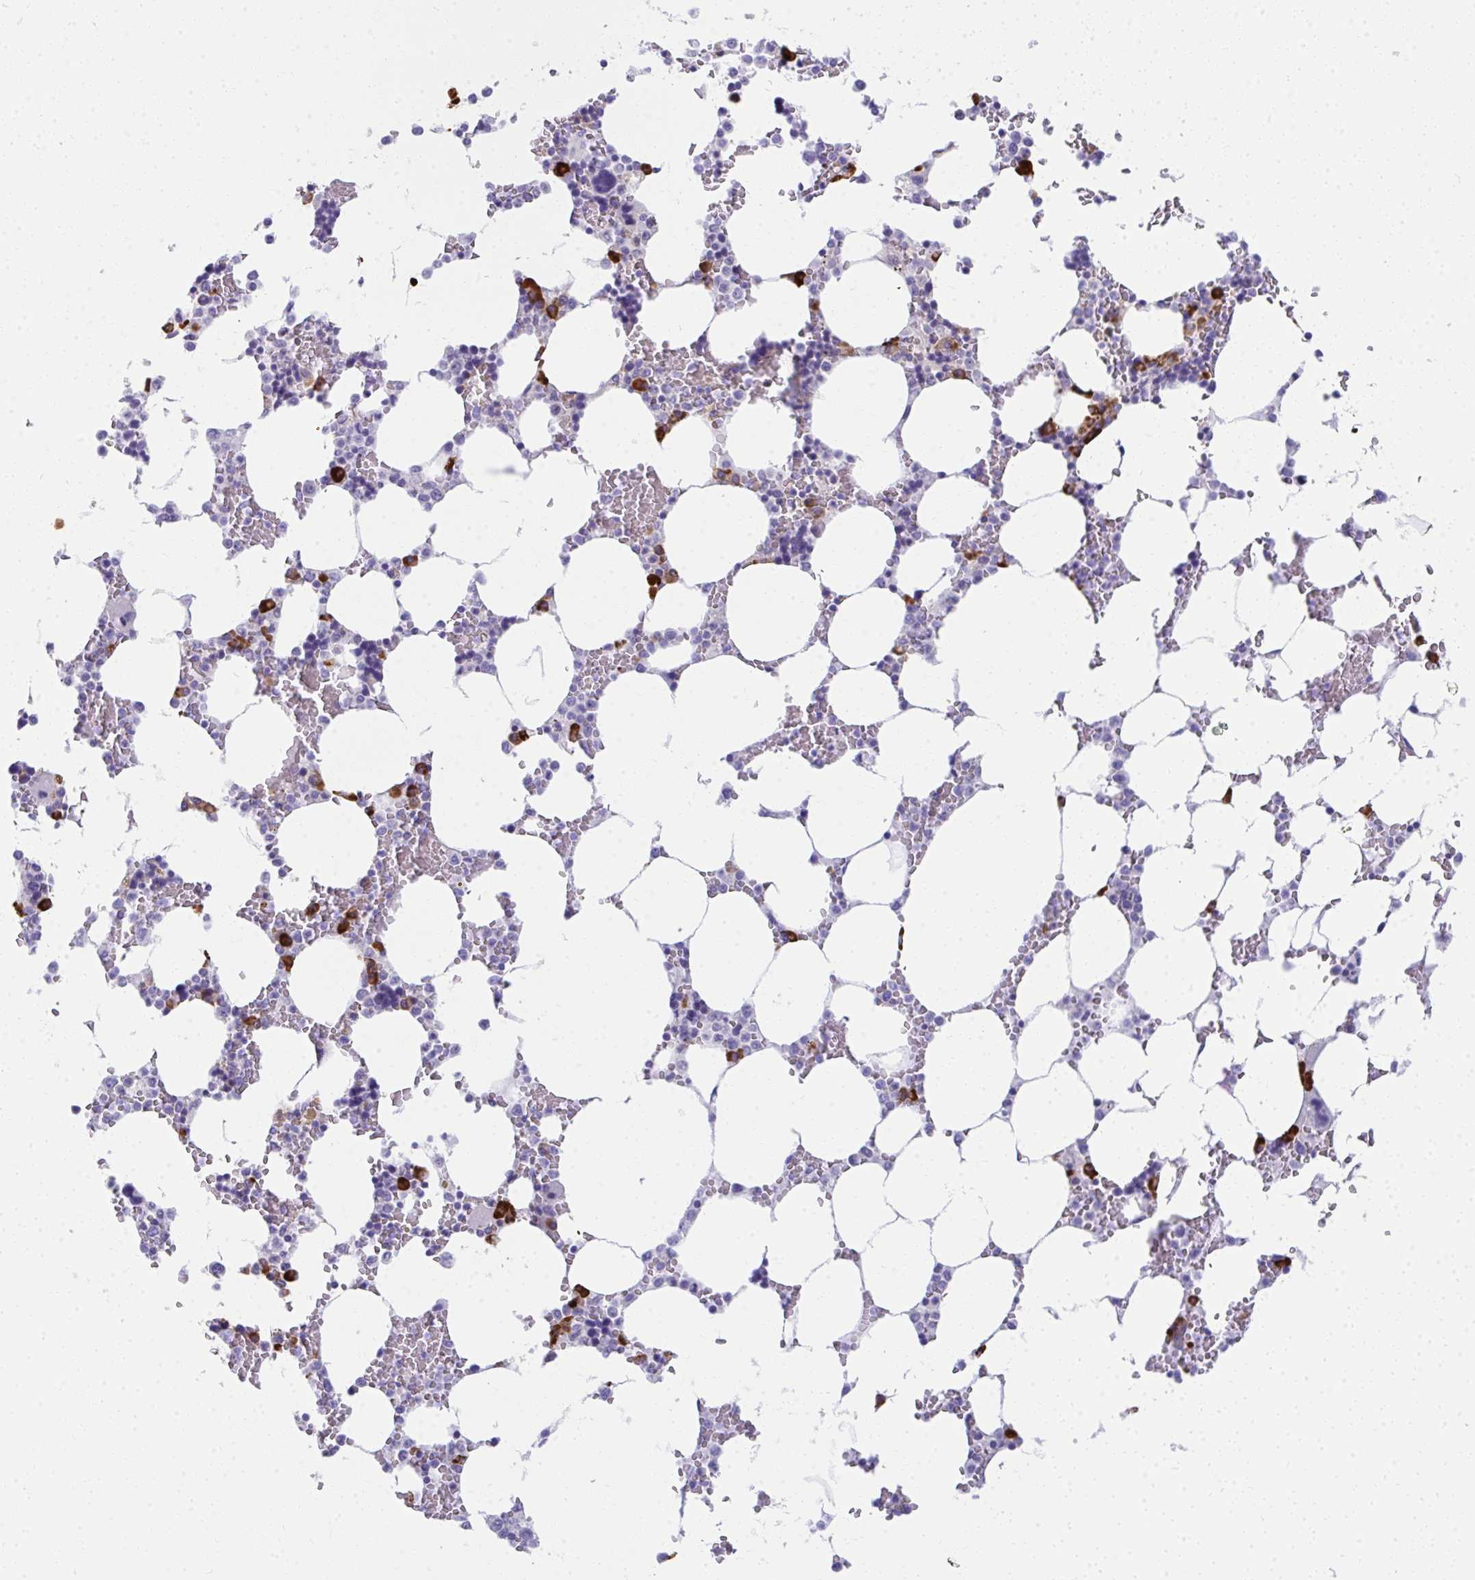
{"staining": {"intensity": "strong", "quantity": "<25%", "location": "cytoplasmic/membranous"}, "tissue": "bone marrow", "cell_type": "Hematopoietic cells", "image_type": "normal", "snomed": [{"axis": "morphology", "description": "Normal tissue, NOS"}, {"axis": "topography", "description": "Bone marrow"}], "caption": "Strong cytoplasmic/membranous expression for a protein is appreciated in about <25% of hematopoietic cells of unremarkable bone marrow using immunohistochemistry.", "gene": "PUS7L", "patient": {"sex": "male", "age": 64}}